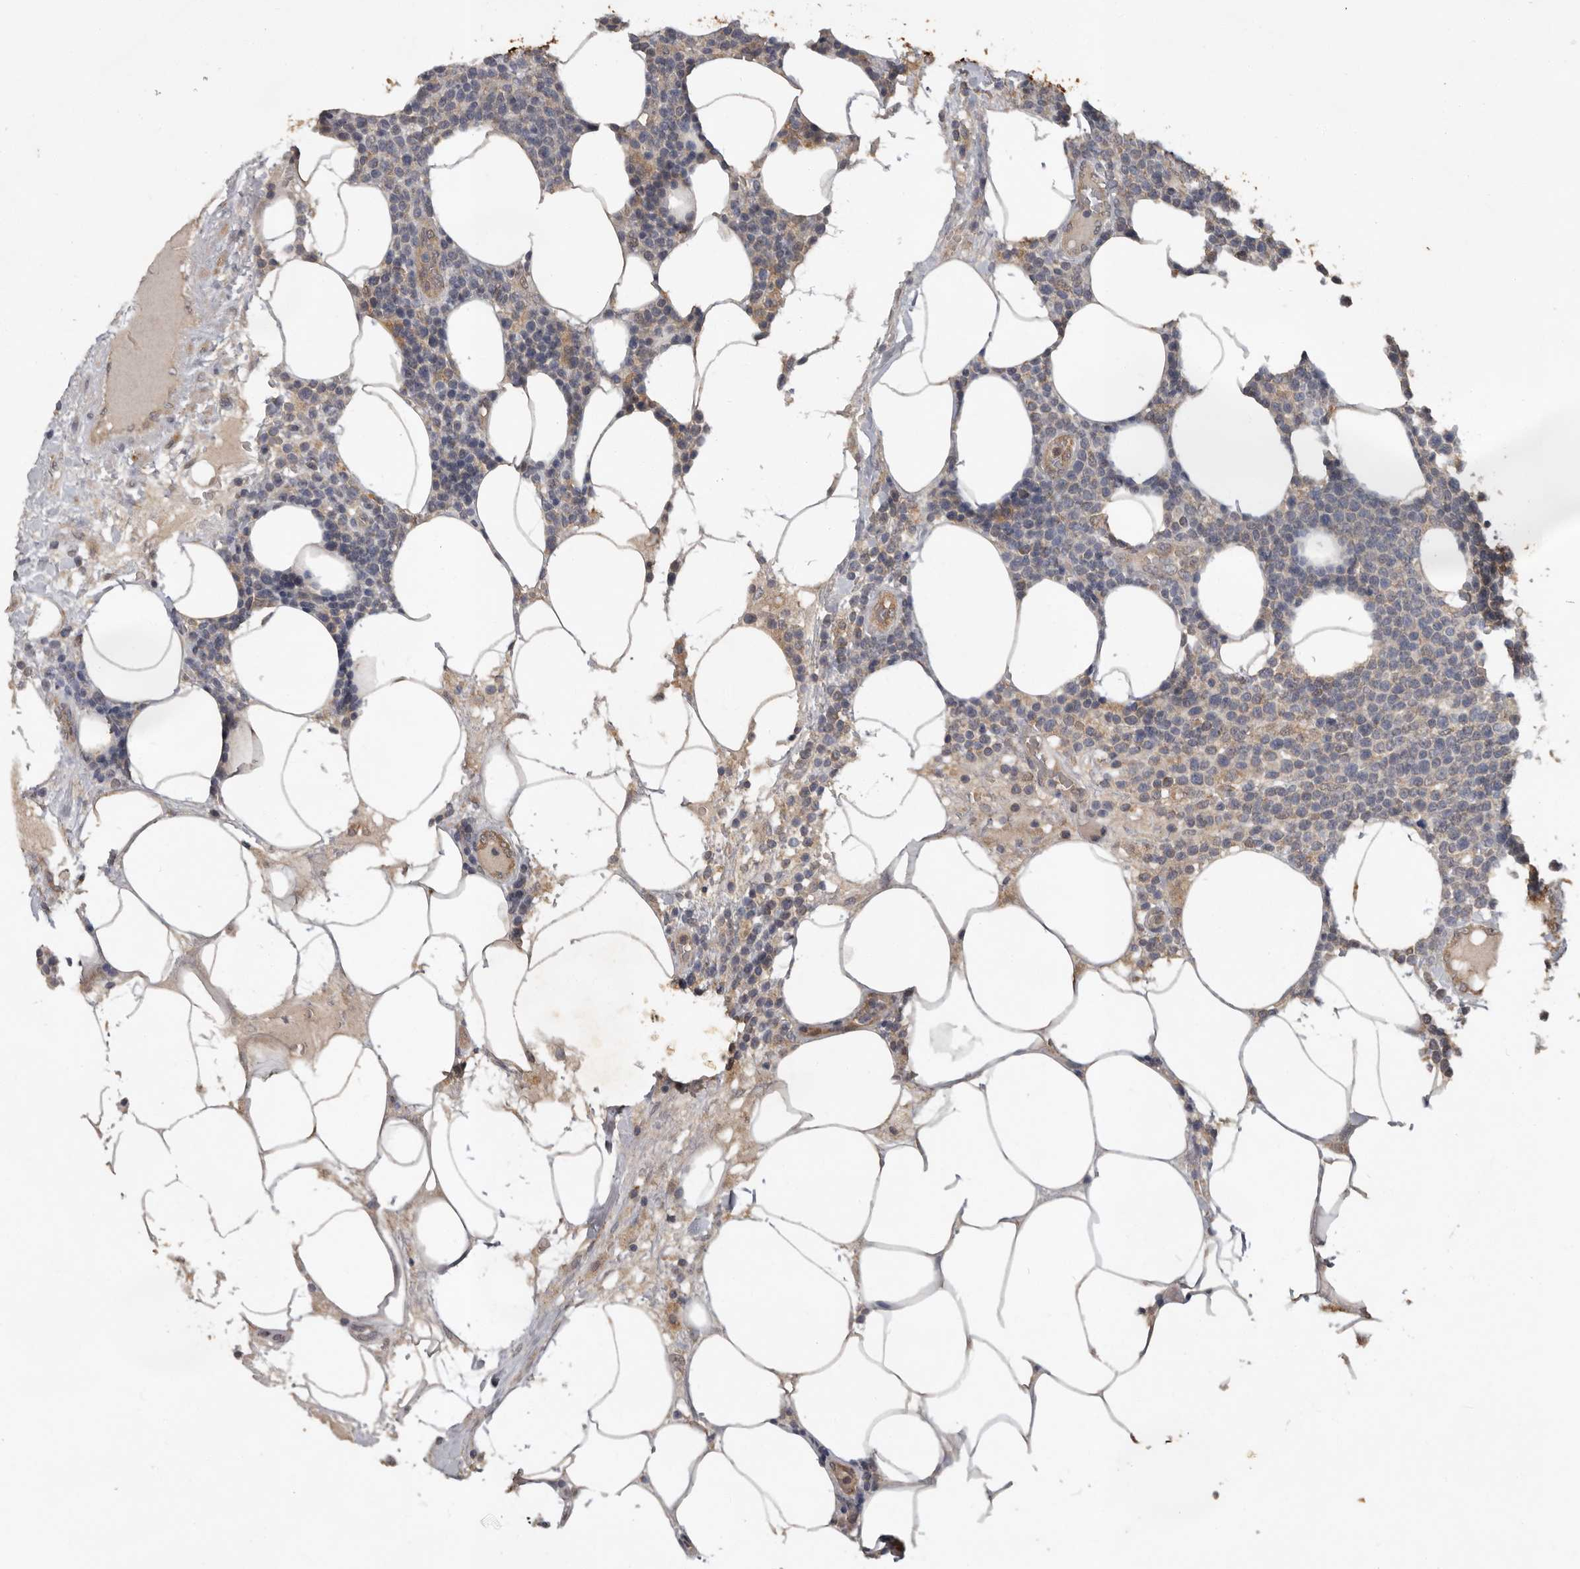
{"staining": {"intensity": "negative", "quantity": "none", "location": "none"}, "tissue": "lymphoma", "cell_type": "Tumor cells", "image_type": "cancer", "snomed": [{"axis": "morphology", "description": "Malignant lymphoma, non-Hodgkin's type, High grade"}, {"axis": "topography", "description": "Lymph node"}], "caption": "A histopathology image of lymphoma stained for a protein demonstrates no brown staining in tumor cells.", "gene": "MTF1", "patient": {"sex": "male", "age": 61}}